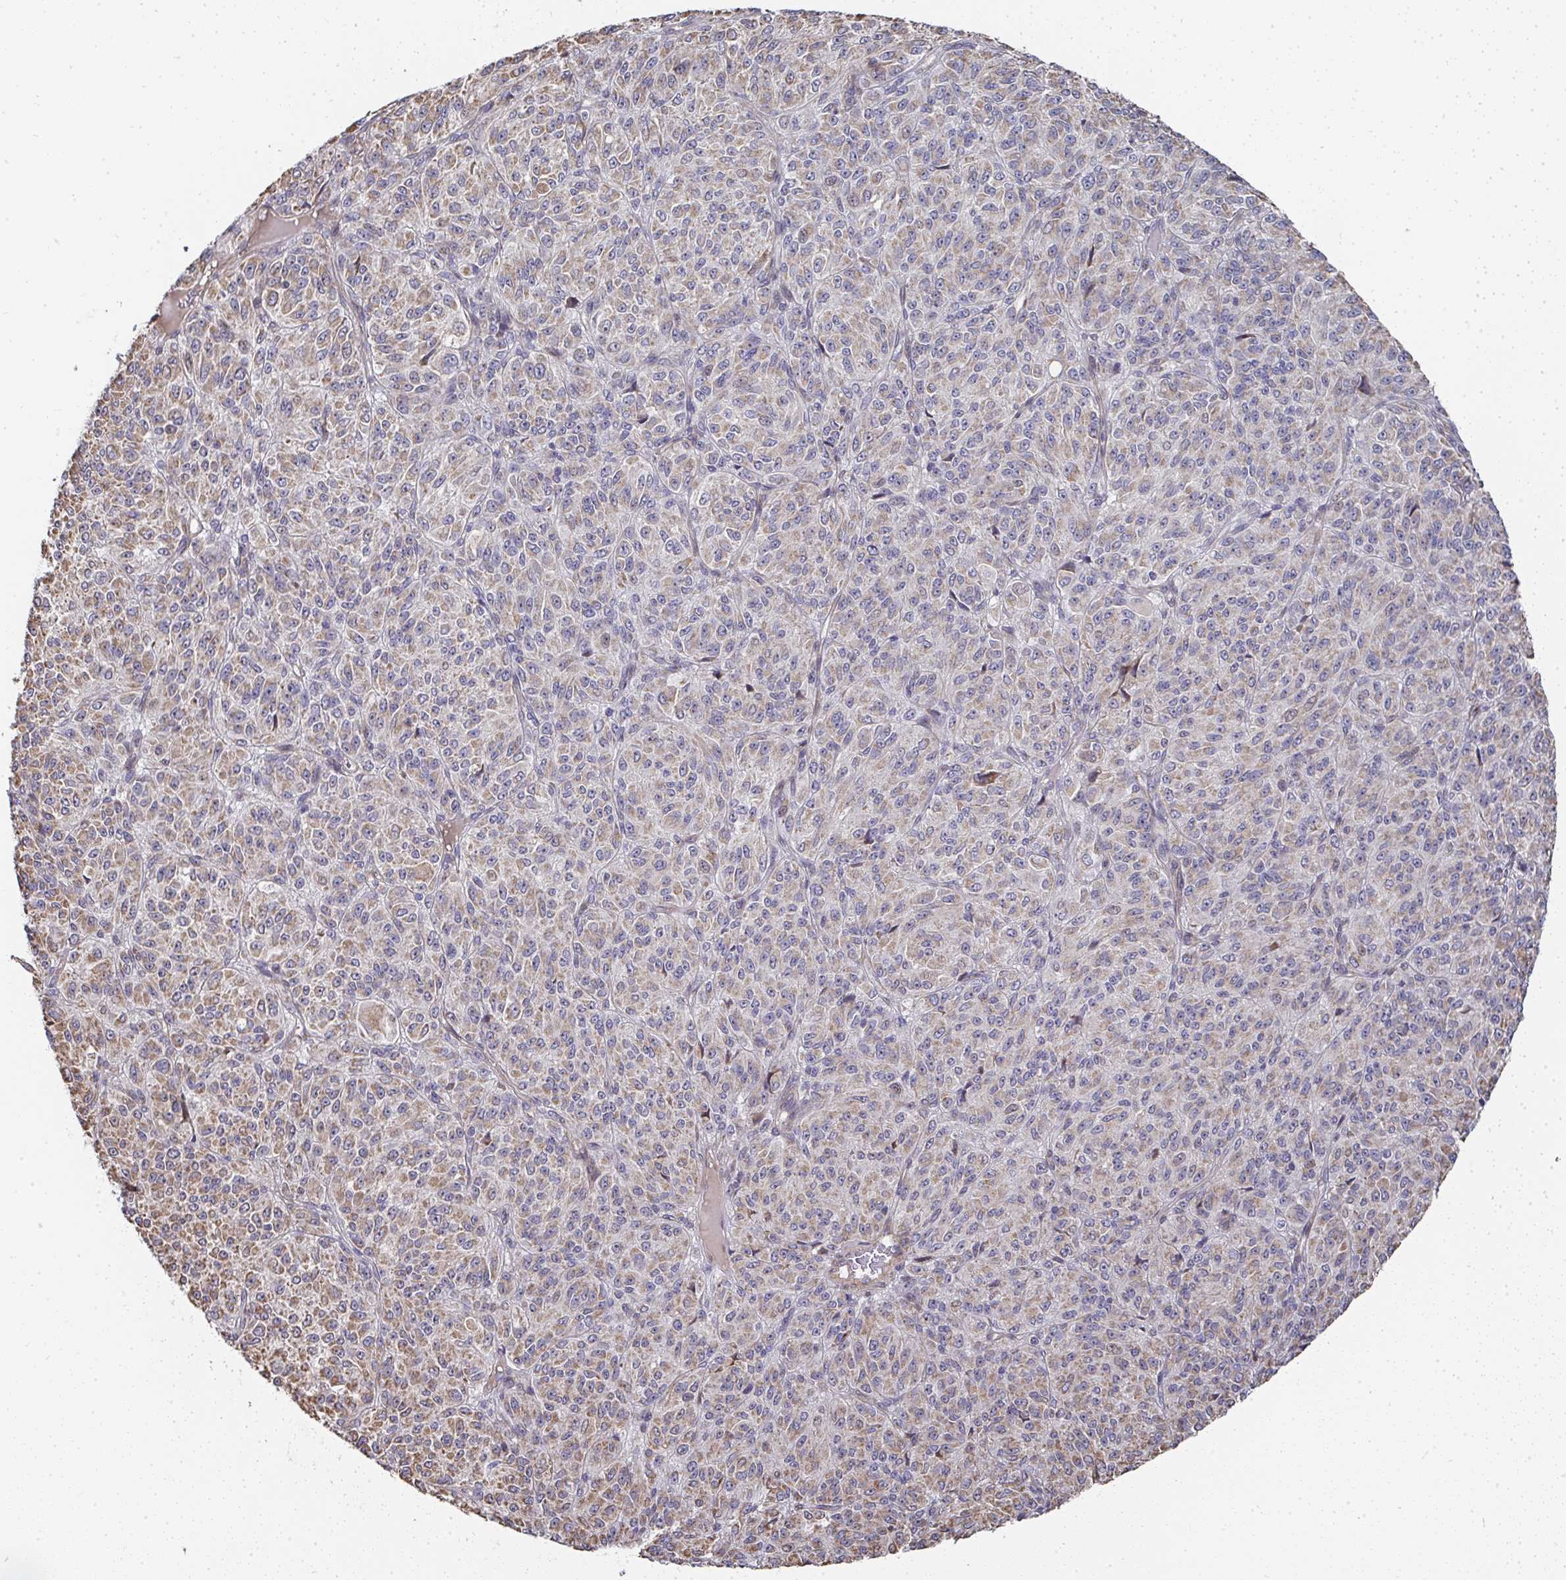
{"staining": {"intensity": "weak", "quantity": "25%-75%", "location": "cytoplasmic/membranous"}, "tissue": "melanoma", "cell_type": "Tumor cells", "image_type": "cancer", "snomed": [{"axis": "morphology", "description": "Malignant melanoma, Metastatic site"}, {"axis": "topography", "description": "Brain"}], "caption": "The immunohistochemical stain shows weak cytoplasmic/membranous staining in tumor cells of malignant melanoma (metastatic site) tissue. (Stains: DAB (3,3'-diaminobenzidine) in brown, nuclei in blue, Microscopy: brightfield microscopy at high magnification).", "gene": "AGTPBP1", "patient": {"sex": "female", "age": 56}}